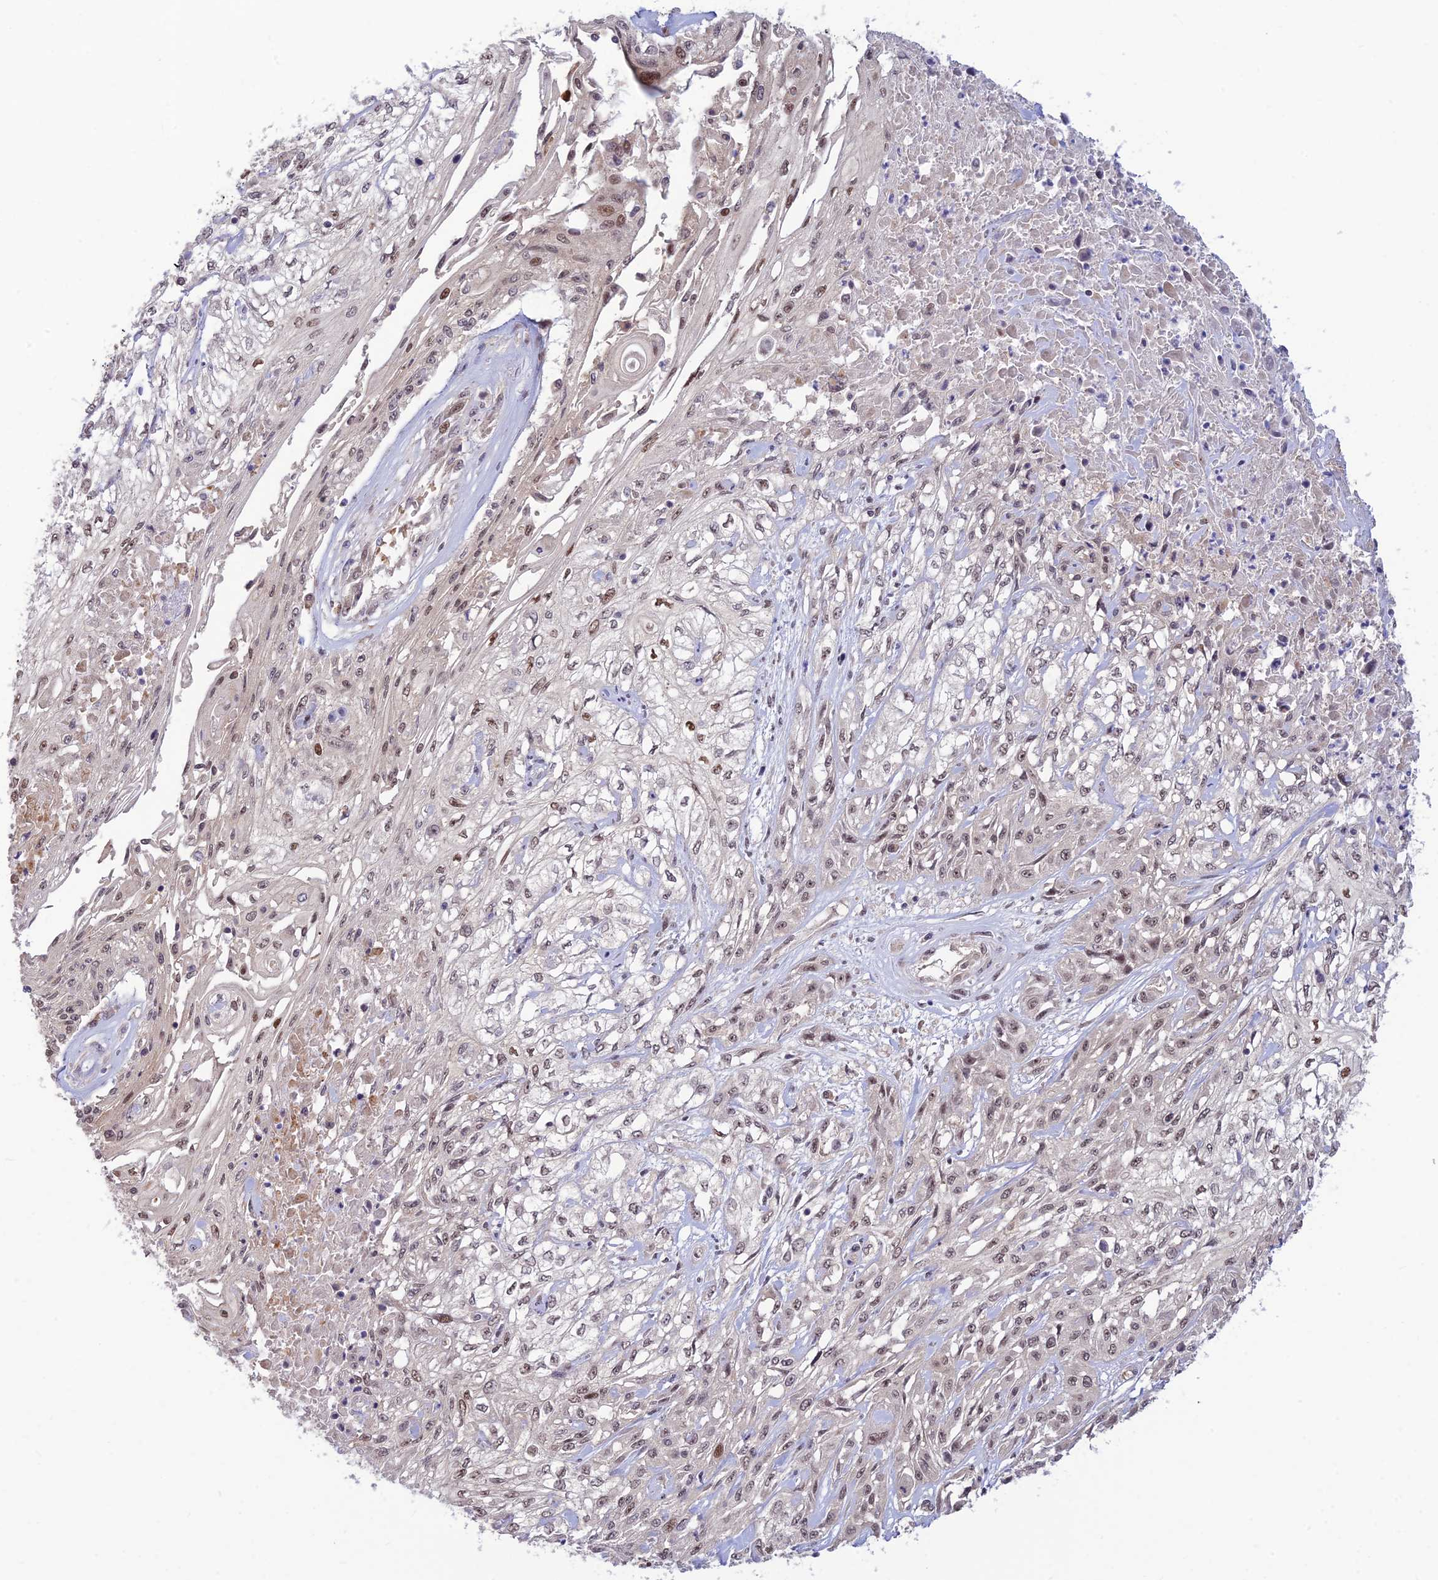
{"staining": {"intensity": "weak", "quantity": ">75%", "location": "nuclear"}, "tissue": "skin cancer", "cell_type": "Tumor cells", "image_type": "cancer", "snomed": [{"axis": "morphology", "description": "Squamous cell carcinoma, NOS"}, {"axis": "morphology", "description": "Squamous cell carcinoma, metastatic, NOS"}, {"axis": "topography", "description": "Skin"}, {"axis": "topography", "description": "Lymph node"}], "caption": "Protein analysis of squamous cell carcinoma (skin) tissue displays weak nuclear staining in about >75% of tumor cells.", "gene": "ASPDH", "patient": {"sex": "male", "age": 75}}